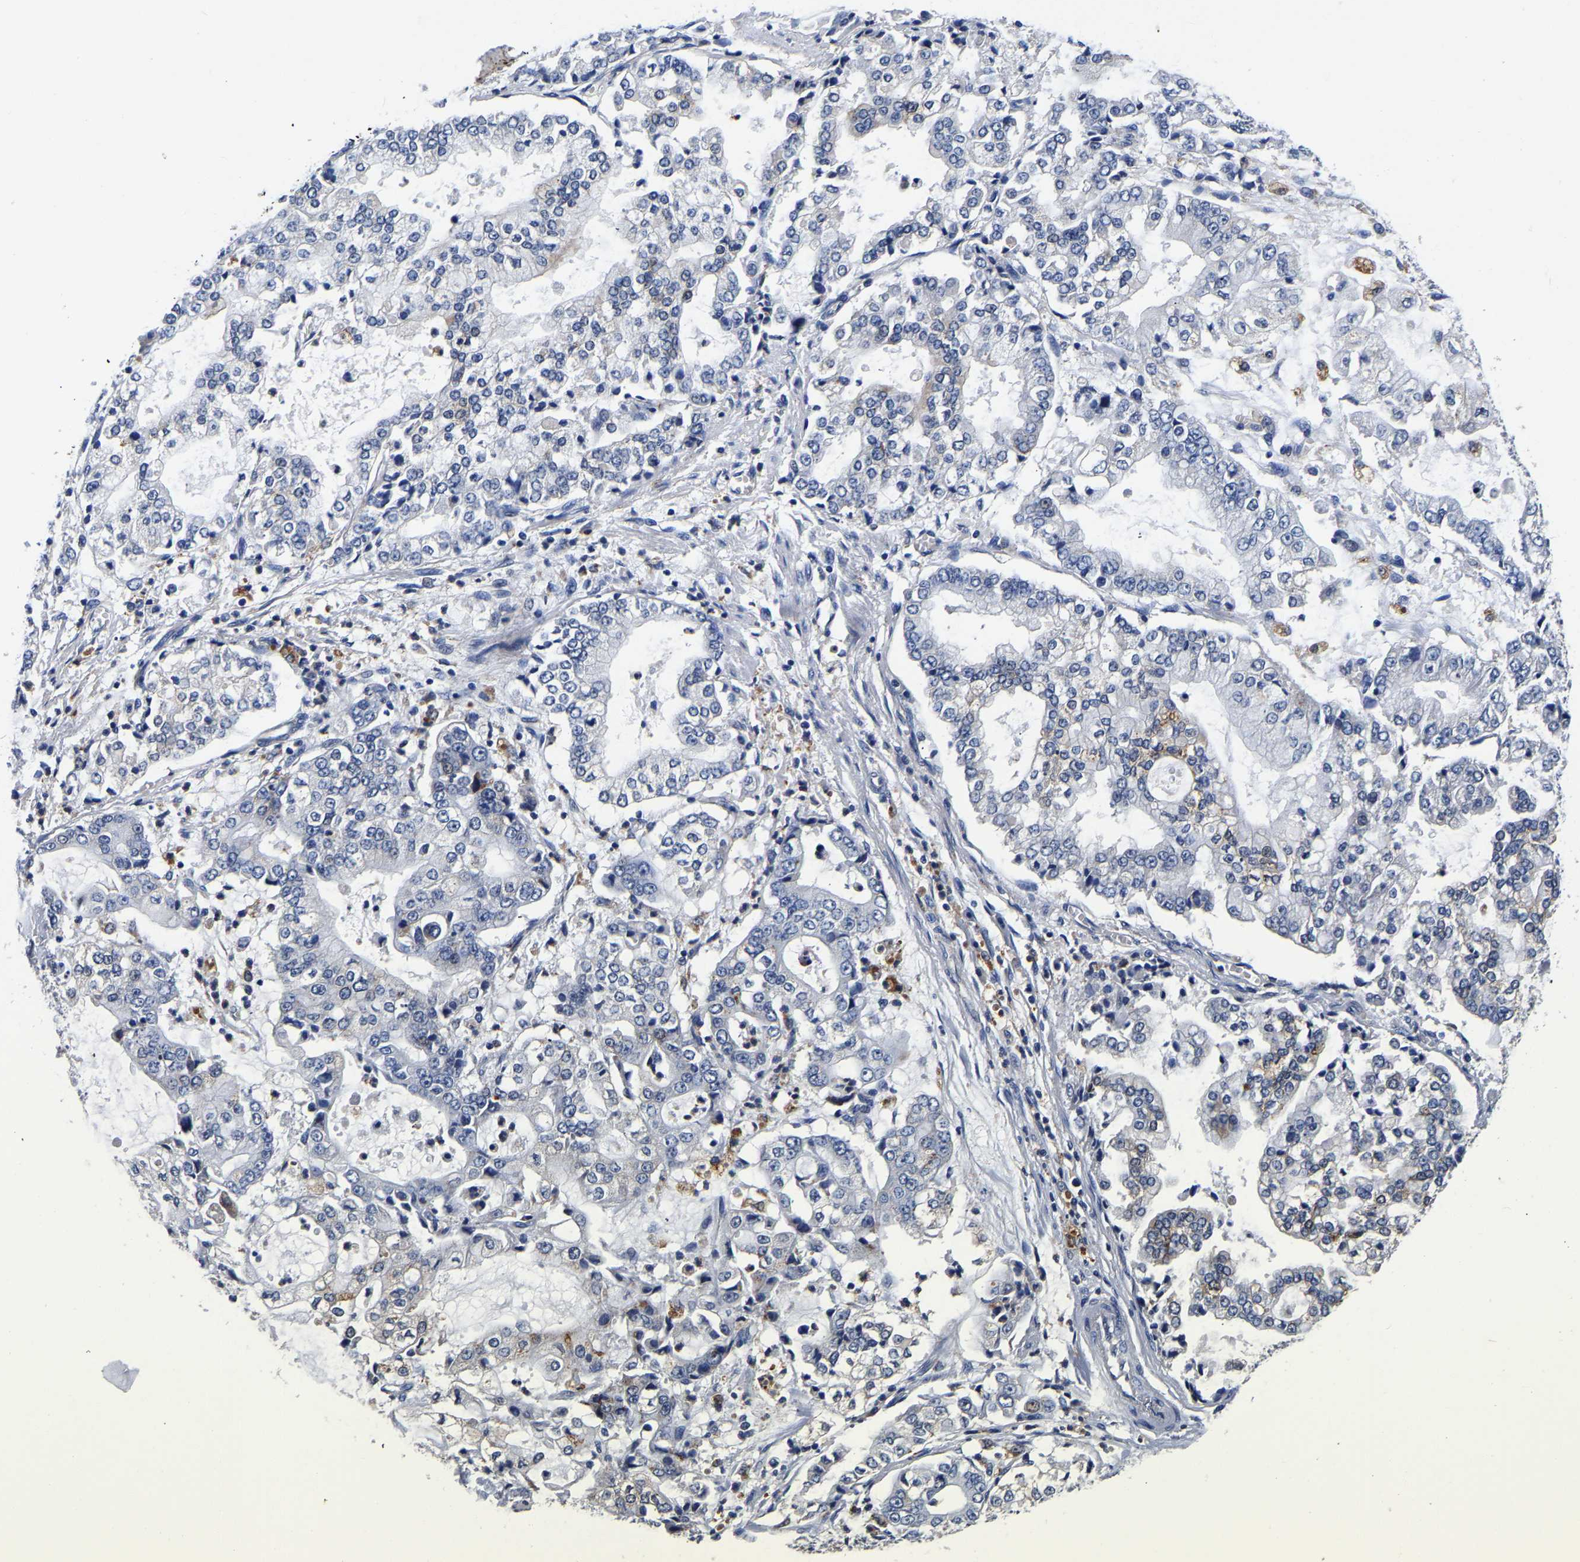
{"staining": {"intensity": "negative", "quantity": "none", "location": "none"}, "tissue": "stomach cancer", "cell_type": "Tumor cells", "image_type": "cancer", "snomed": [{"axis": "morphology", "description": "Adenocarcinoma, NOS"}, {"axis": "topography", "description": "Stomach"}], "caption": "The immunohistochemistry (IHC) photomicrograph has no significant positivity in tumor cells of adenocarcinoma (stomach) tissue. (Brightfield microscopy of DAB (3,3'-diaminobenzidine) immunohistochemistry at high magnification).", "gene": "GRN", "patient": {"sex": "male", "age": 76}}